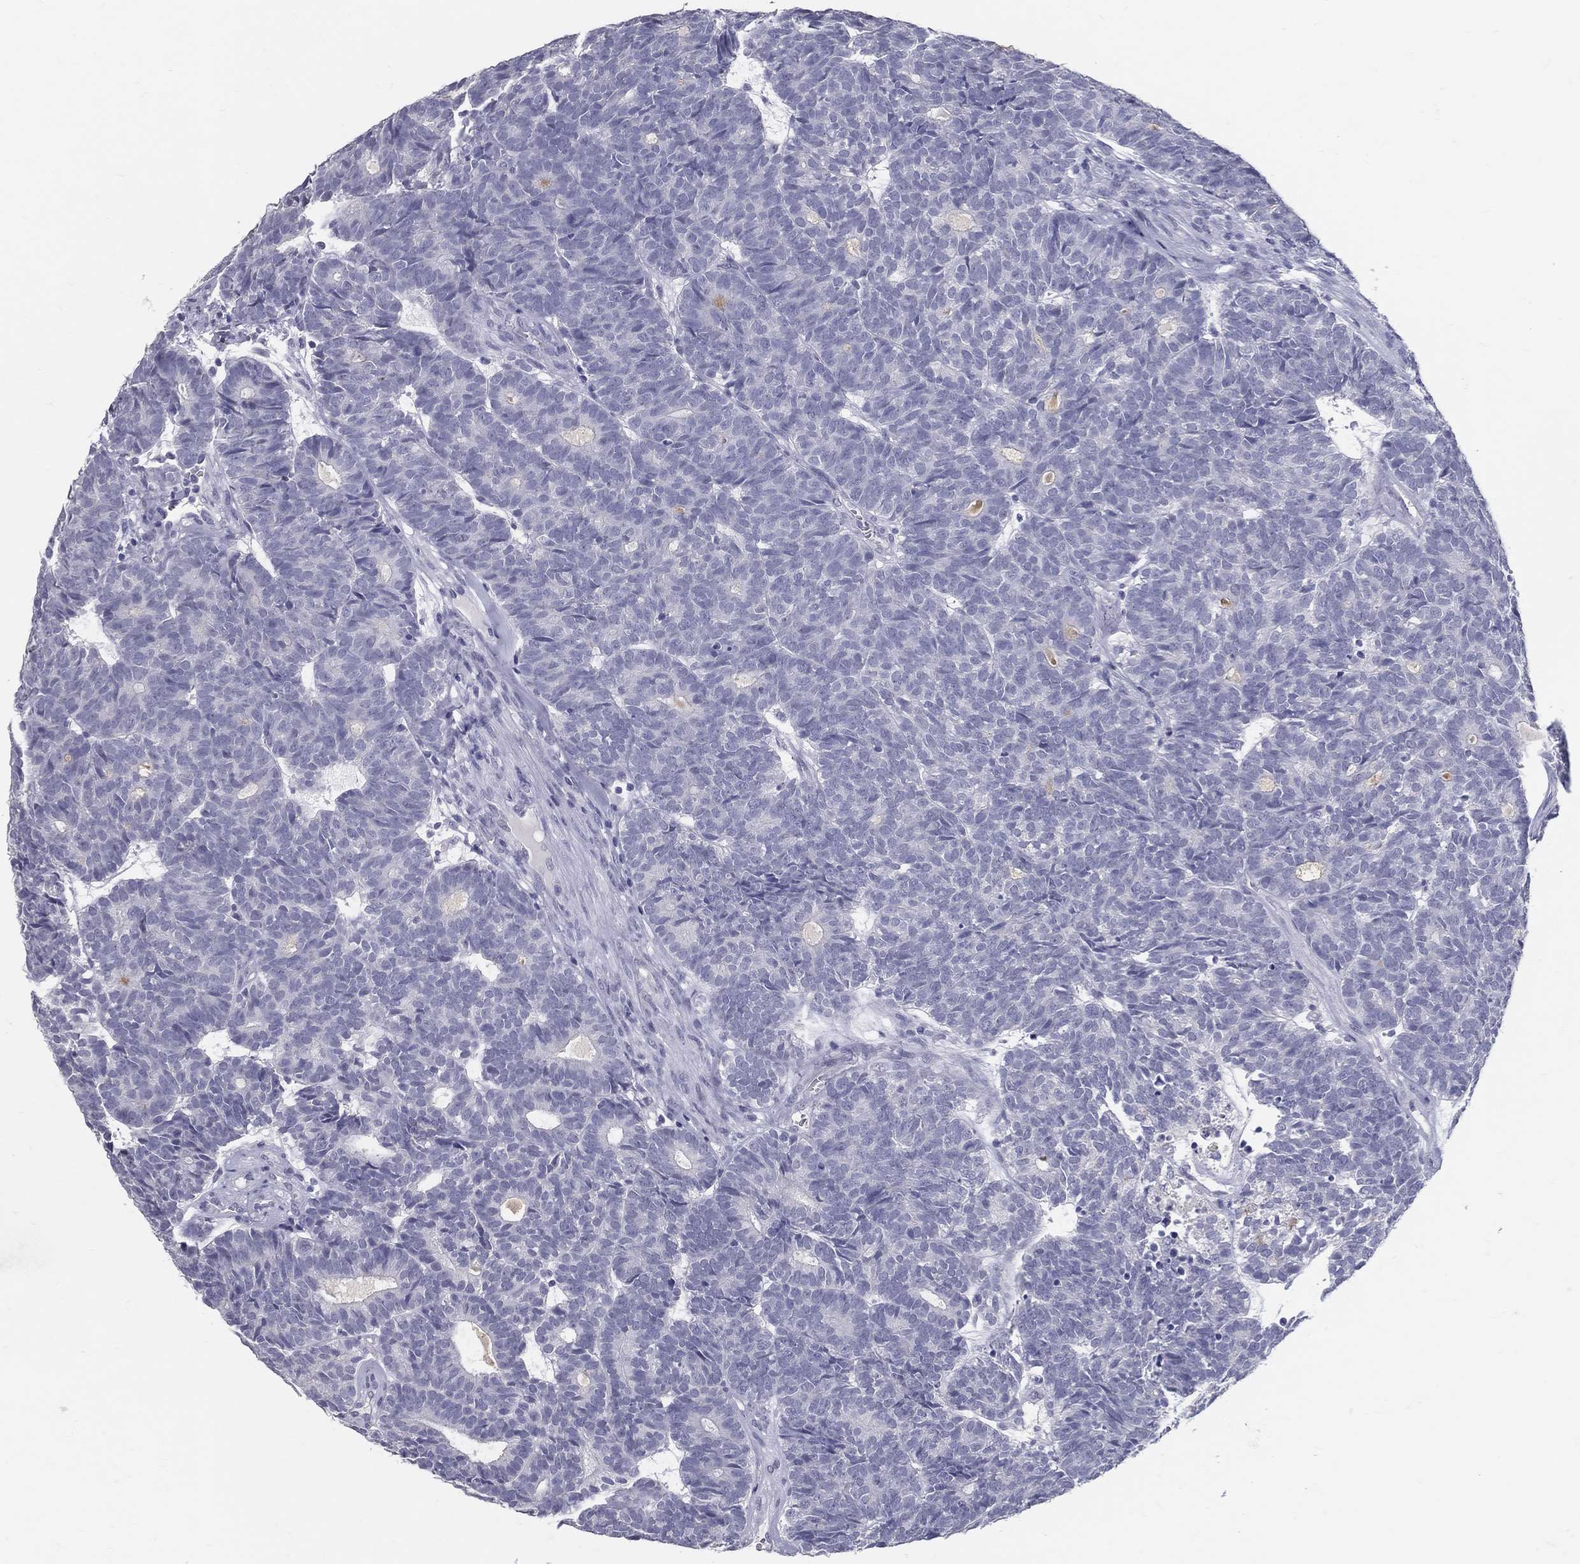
{"staining": {"intensity": "negative", "quantity": "none", "location": "none"}, "tissue": "head and neck cancer", "cell_type": "Tumor cells", "image_type": "cancer", "snomed": [{"axis": "morphology", "description": "Adenocarcinoma, NOS"}, {"axis": "topography", "description": "Head-Neck"}], "caption": "Head and neck adenocarcinoma stained for a protein using IHC exhibits no staining tumor cells.", "gene": "ACE2", "patient": {"sex": "female", "age": 81}}